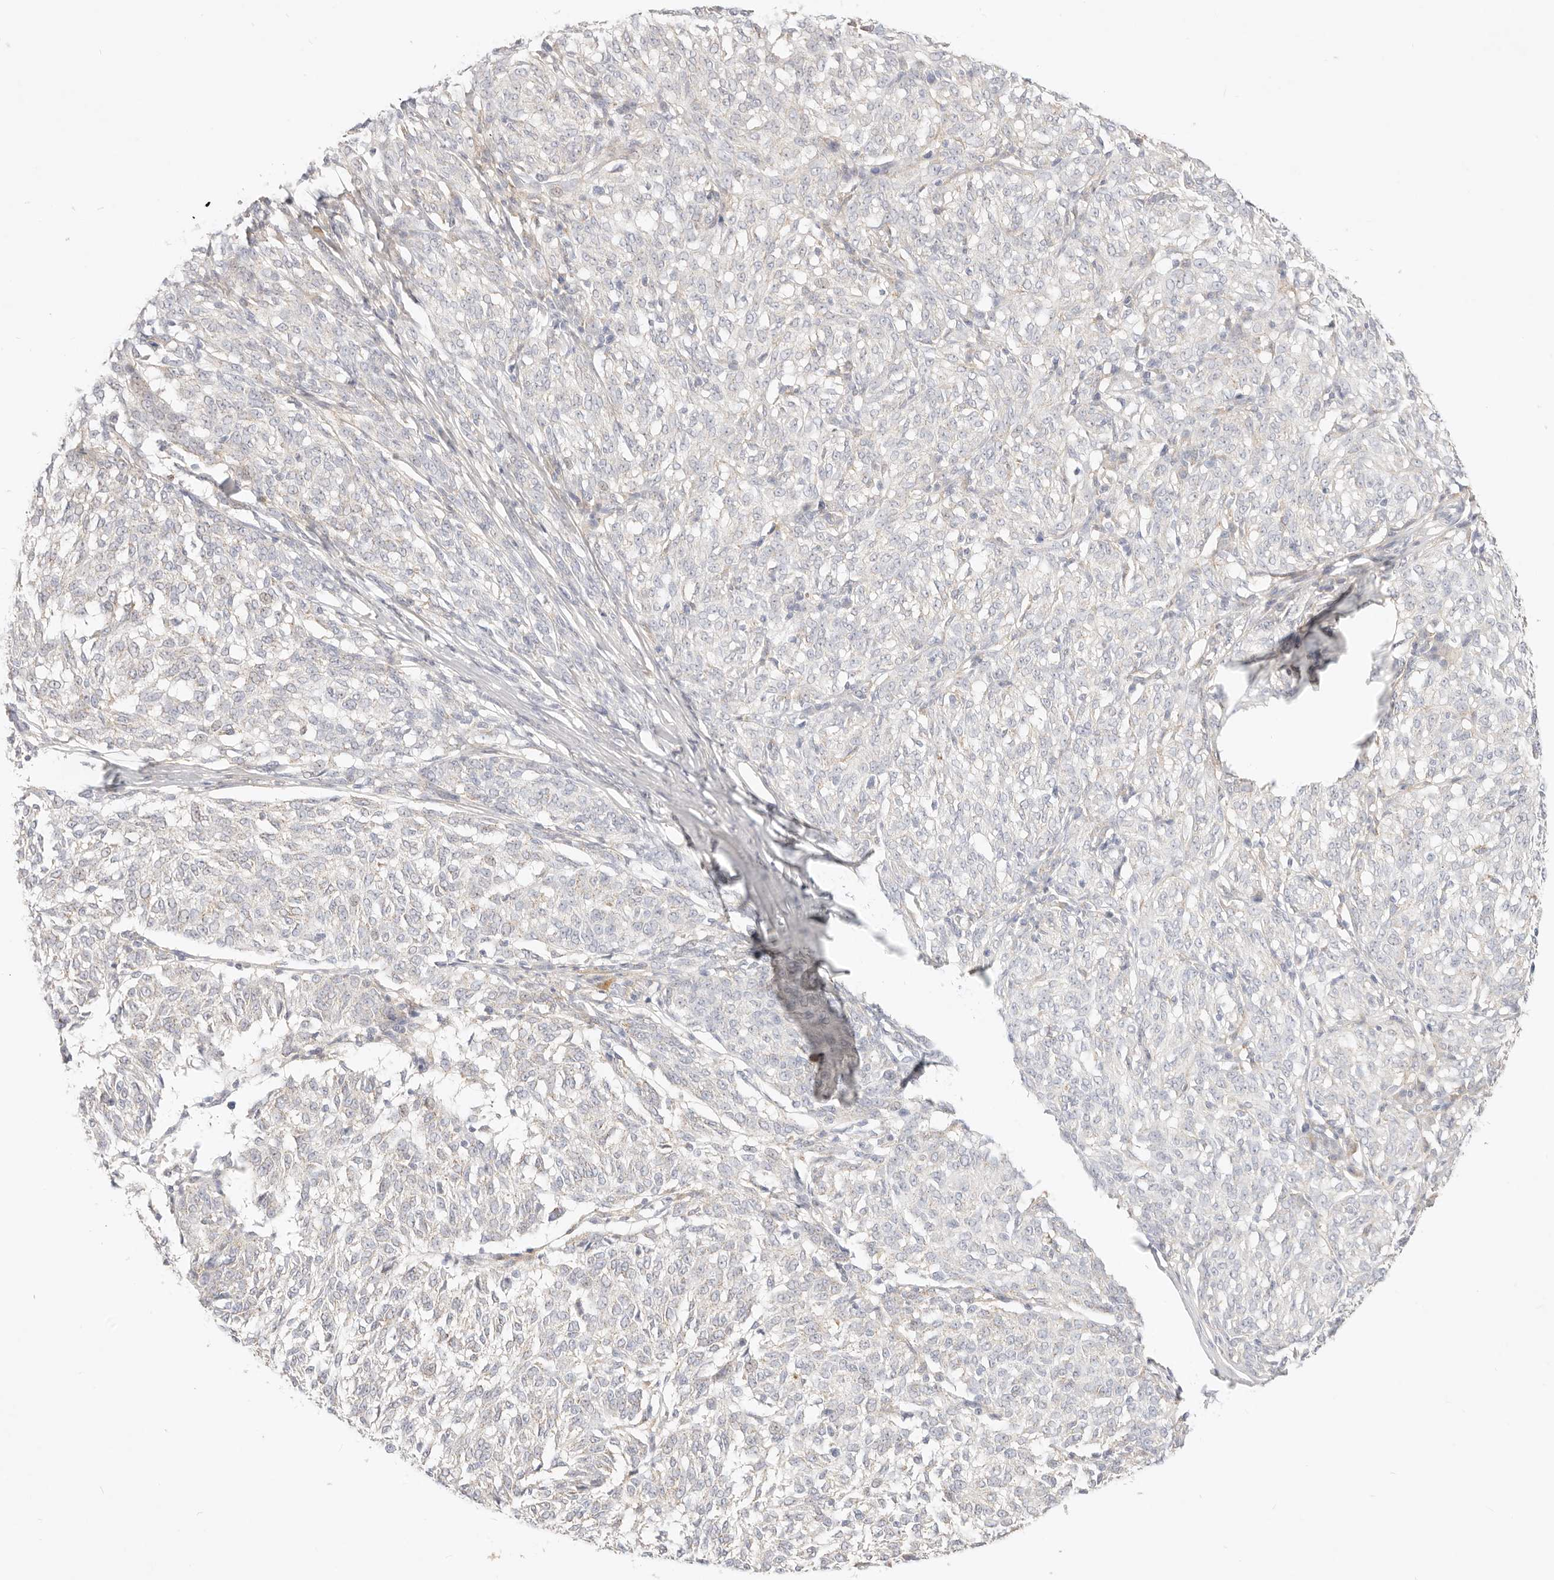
{"staining": {"intensity": "negative", "quantity": "none", "location": "none"}, "tissue": "melanoma", "cell_type": "Tumor cells", "image_type": "cancer", "snomed": [{"axis": "morphology", "description": "Malignant melanoma, NOS"}, {"axis": "topography", "description": "Skin"}], "caption": "IHC image of human malignant melanoma stained for a protein (brown), which shows no positivity in tumor cells. (DAB immunohistochemistry visualized using brightfield microscopy, high magnification).", "gene": "ACOX1", "patient": {"sex": "female", "age": 72}}